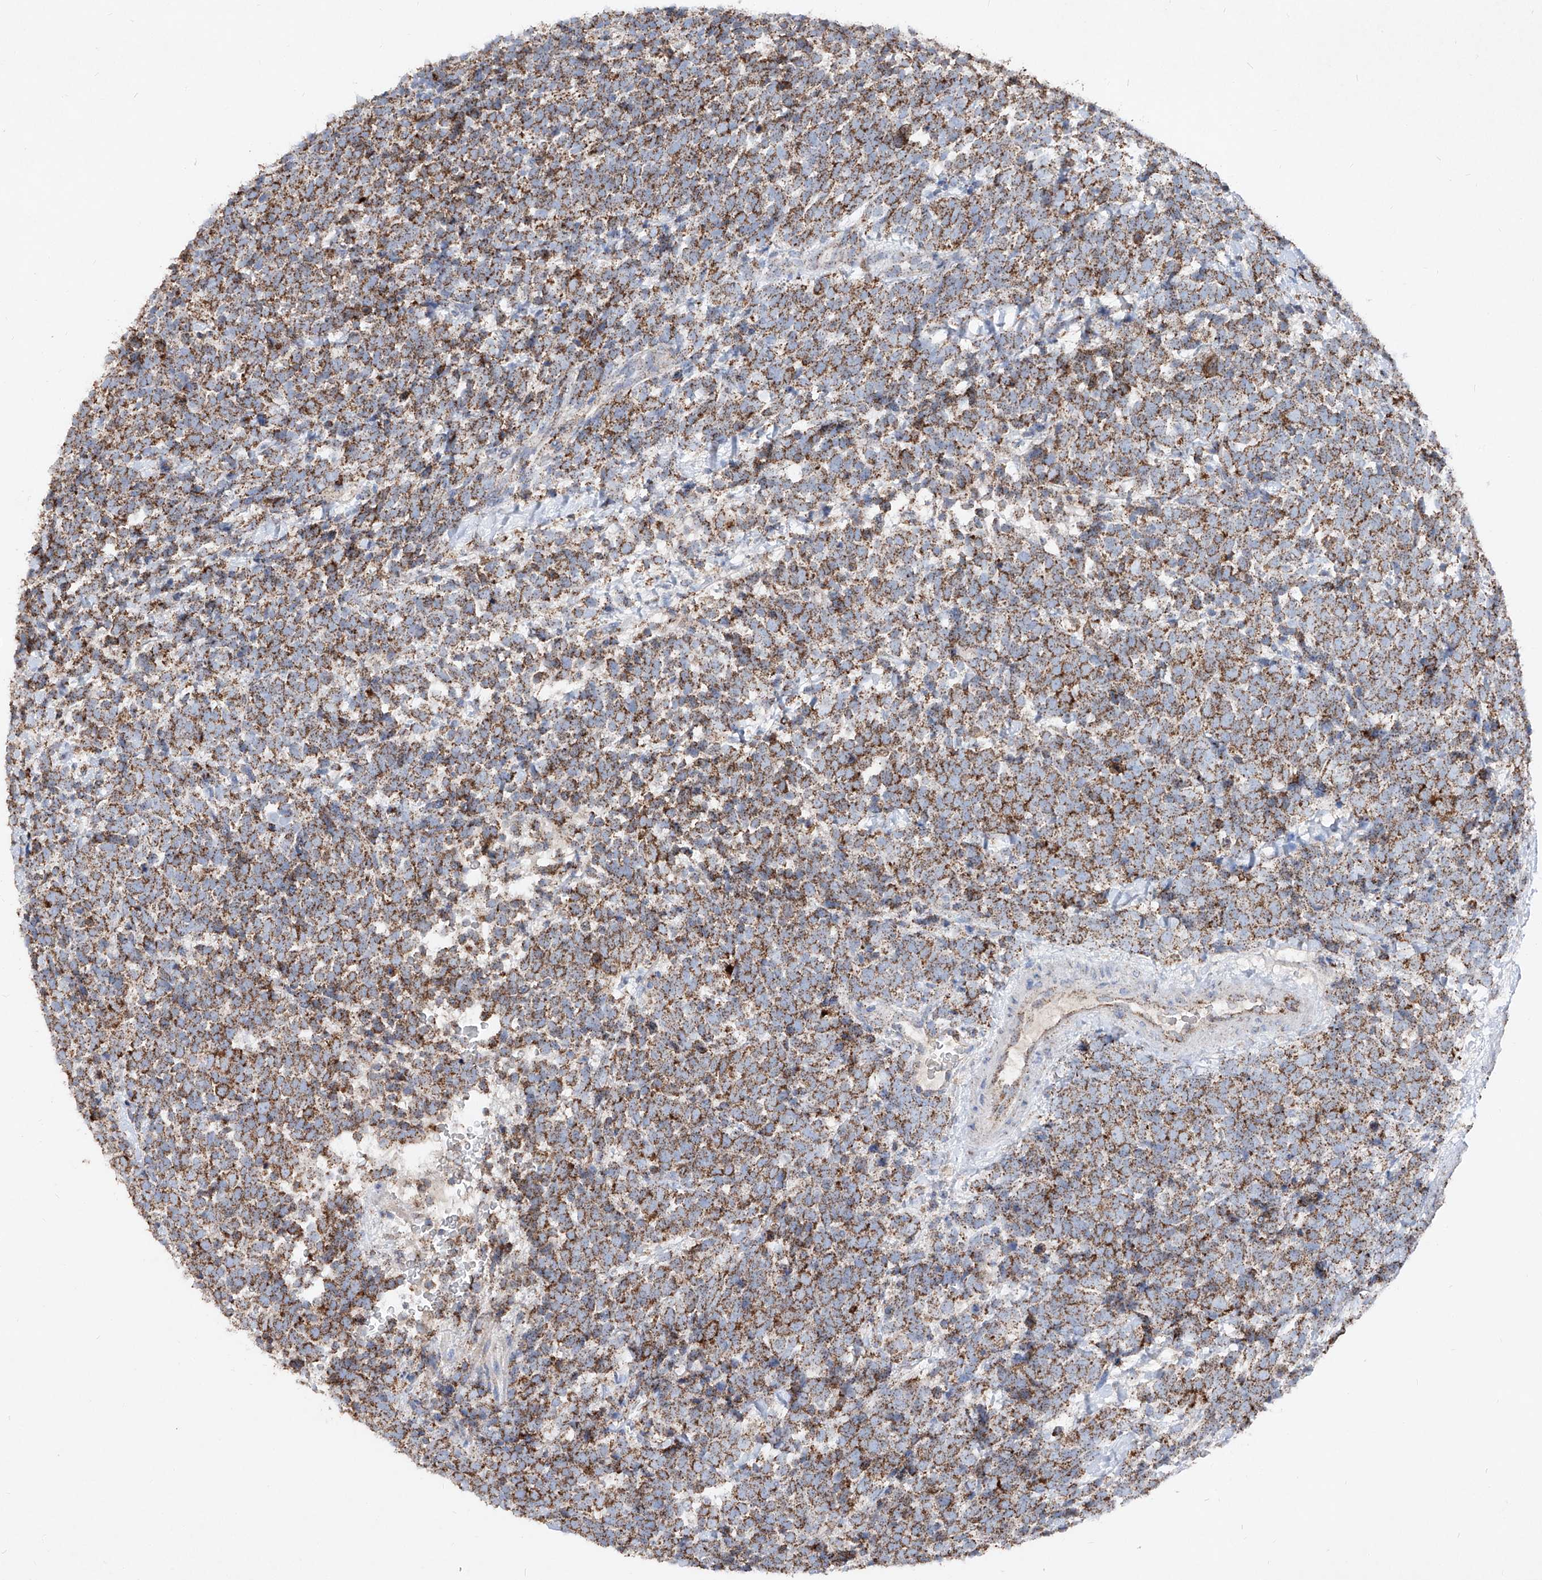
{"staining": {"intensity": "moderate", "quantity": ">75%", "location": "cytoplasmic/membranous"}, "tissue": "urothelial cancer", "cell_type": "Tumor cells", "image_type": "cancer", "snomed": [{"axis": "morphology", "description": "Urothelial carcinoma, High grade"}, {"axis": "topography", "description": "Urinary bladder"}], "caption": "A high-resolution image shows immunohistochemistry (IHC) staining of urothelial carcinoma (high-grade), which exhibits moderate cytoplasmic/membranous expression in about >75% of tumor cells.", "gene": "ABCD3", "patient": {"sex": "female", "age": 82}}